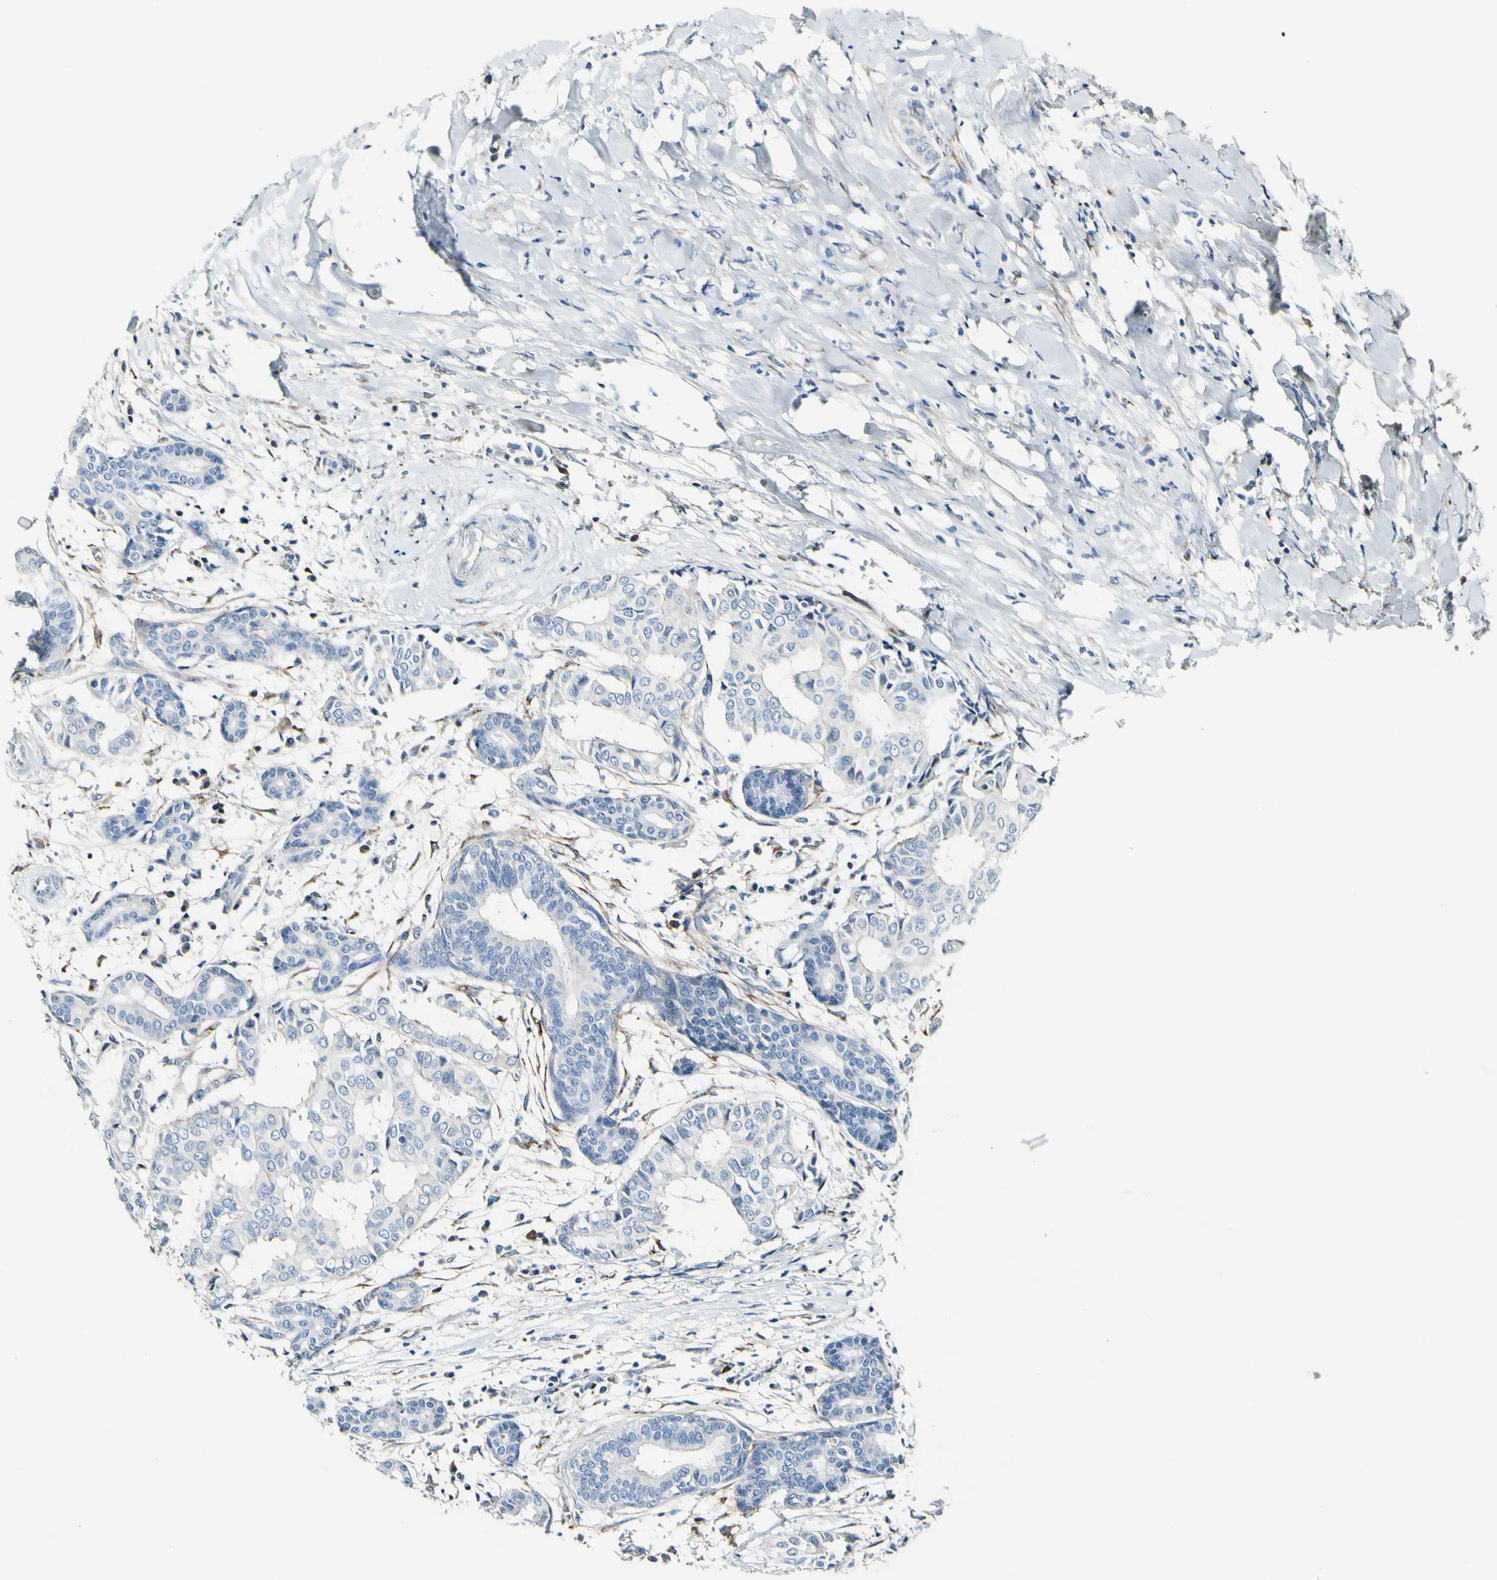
{"staining": {"intensity": "negative", "quantity": "none", "location": "none"}, "tissue": "head and neck cancer", "cell_type": "Tumor cells", "image_type": "cancer", "snomed": [{"axis": "morphology", "description": "Adenocarcinoma, NOS"}, {"axis": "topography", "description": "Salivary gland"}, {"axis": "topography", "description": "Head-Neck"}], "caption": "Head and neck cancer (adenocarcinoma) was stained to show a protein in brown. There is no significant positivity in tumor cells. (DAB immunohistochemistry with hematoxylin counter stain).", "gene": "COL6A3", "patient": {"sex": "female", "age": 59}}